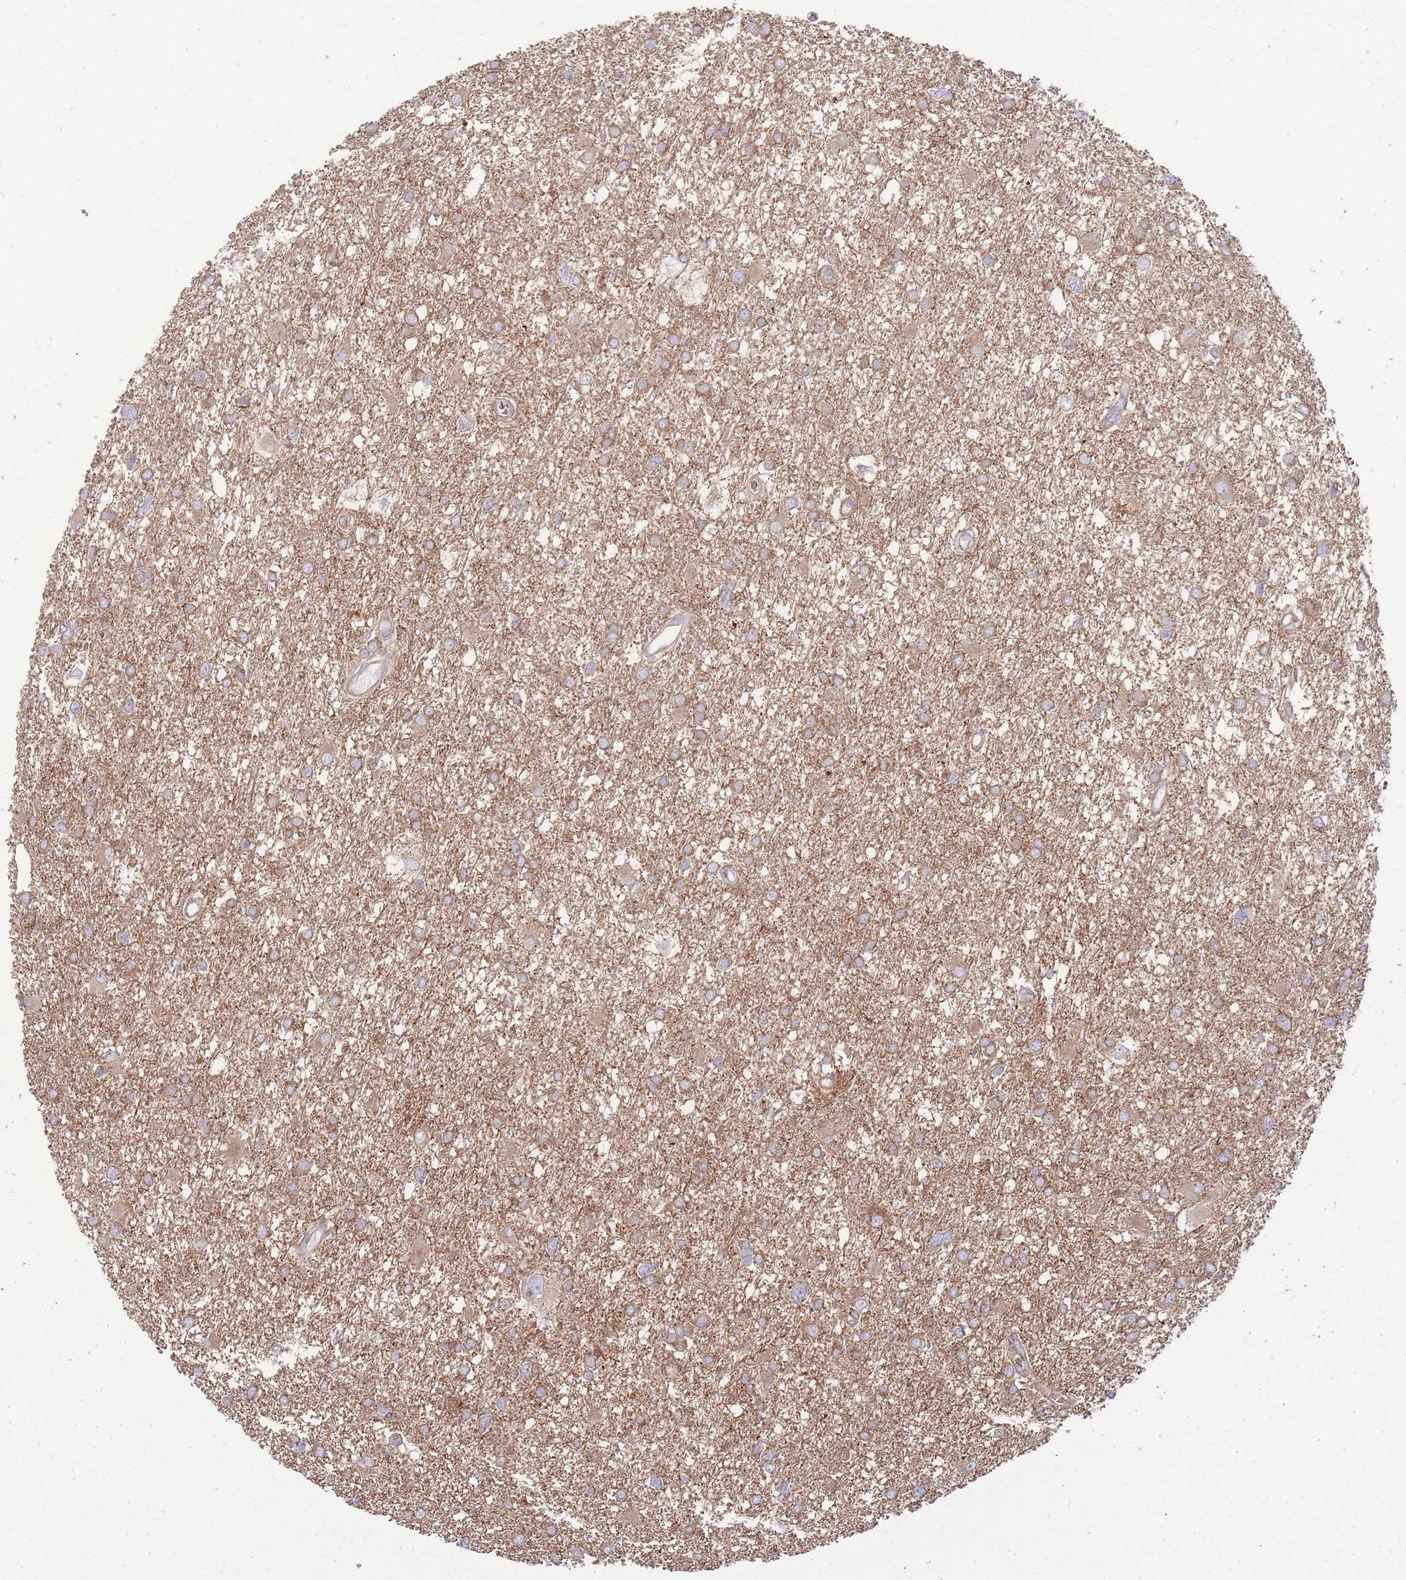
{"staining": {"intensity": "moderate", "quantity": ">75%", "location": "cytoplasmic/membranous"}, "tissue": "glioma", "cell_type": "Tumor cells", "image_type": "cancer", "snomed": [{"axis": "morphology", "description": "Glioma, malignant, High grade"}, {"axis": "topography", "description": "Brain"}], "caption": "The immunohistochemical stain labels moderate cytoplasmic/membranous staining in tumor cells of glioma tissue.", "gene": "ANKRD10", "patient": {"sex": "male", "age": 61}}